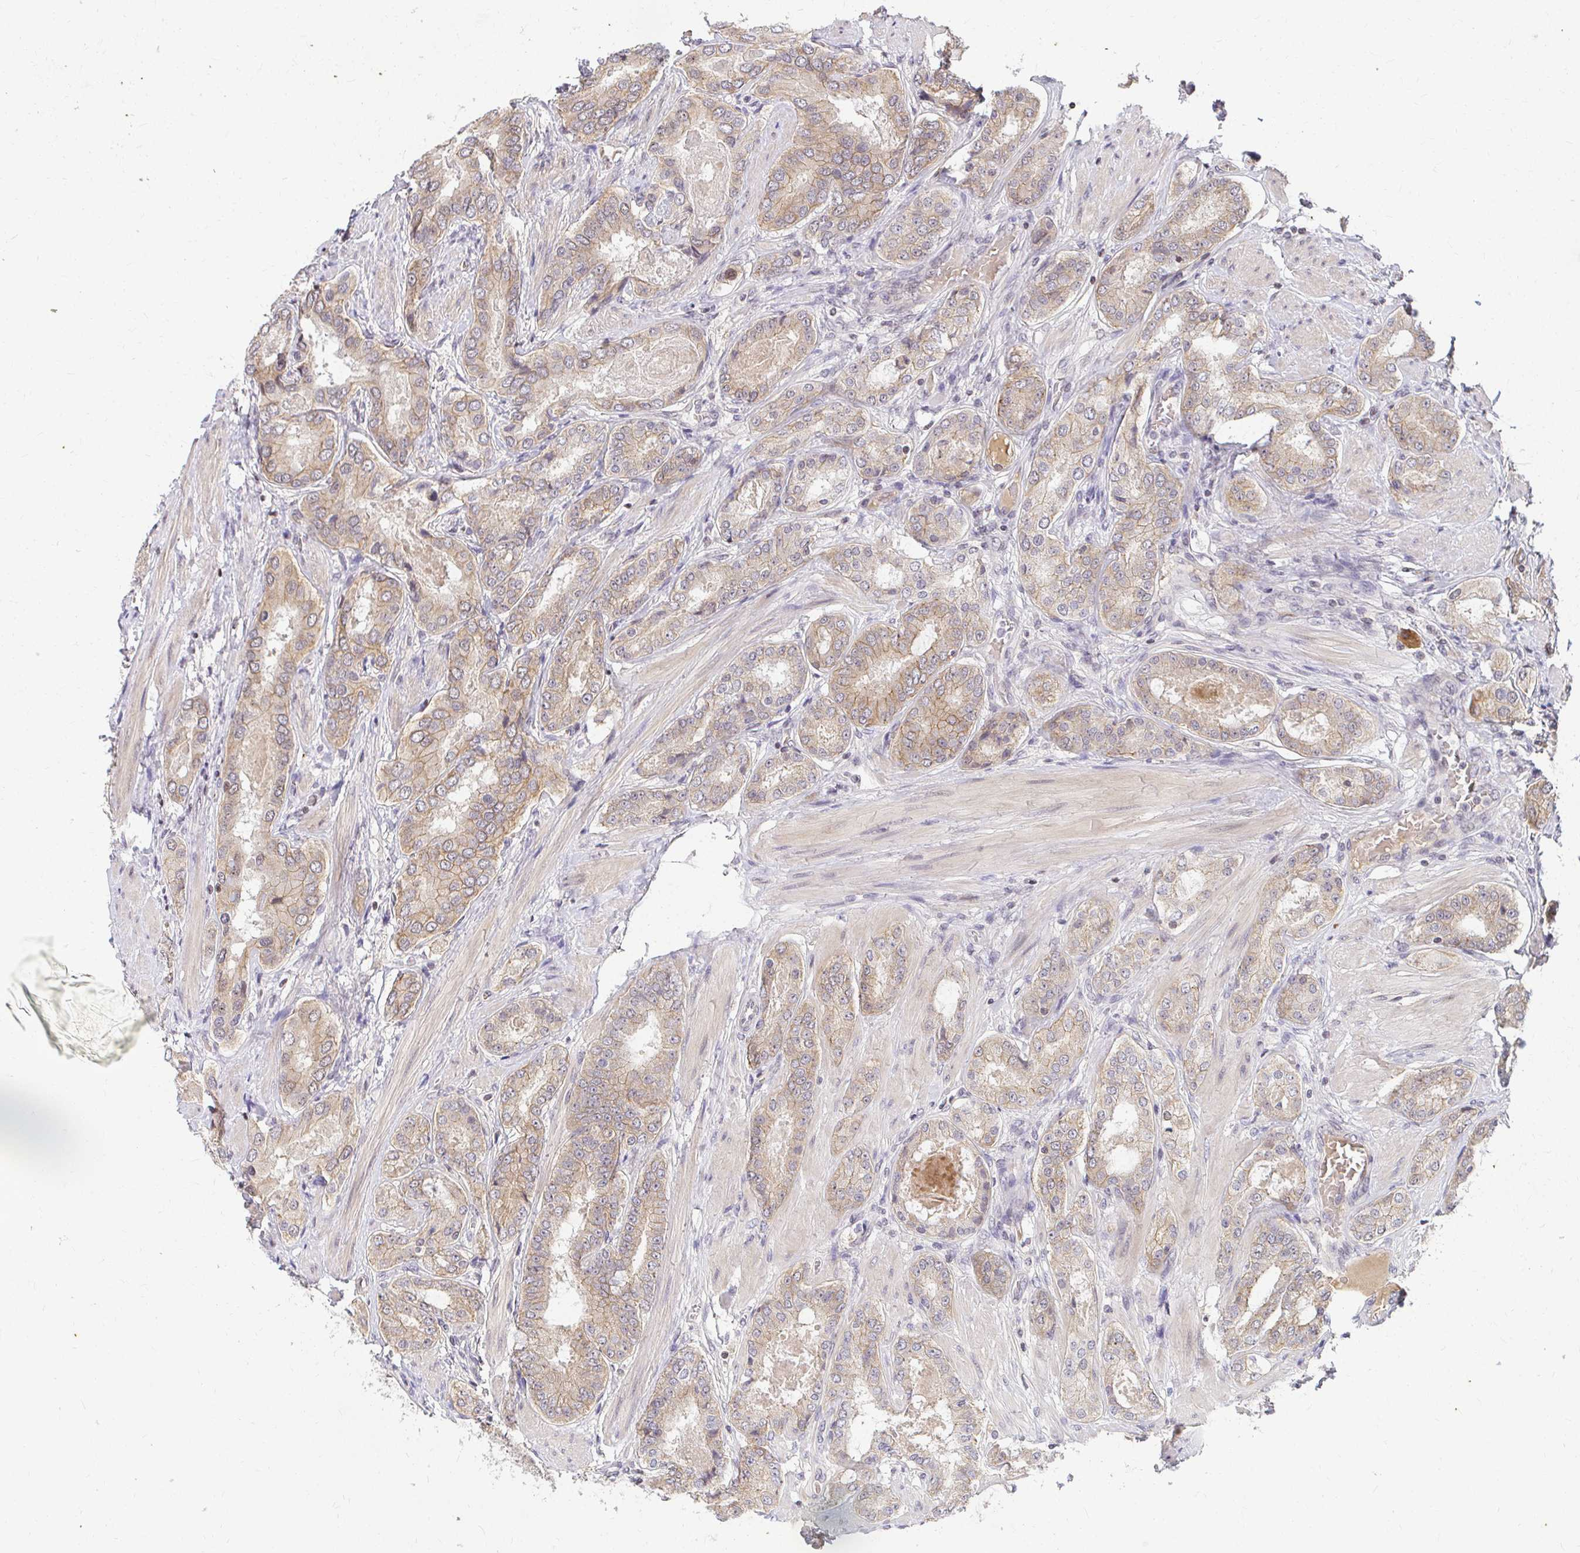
{"staining": {"intensity": "weak", "quantity": "25%-75%", "location": "cytoplasmic/membranous"}, "tissue": "prostate cancer", "cell_type": "Tumor cells", "image_type": "cancer", "snomed": [{"axis": "morphology", "description": "Adenocarcinoma, High grade"}, {"axis": "topography", "description": "Prostate"}], "caption": "Human prostate cancer (adenocarcinoma (high-grade)) stained with a protein marker reveals weak staining in tumor cells.", "gene": "ANK3", "patient": {"sex": "male", "age": 63}}